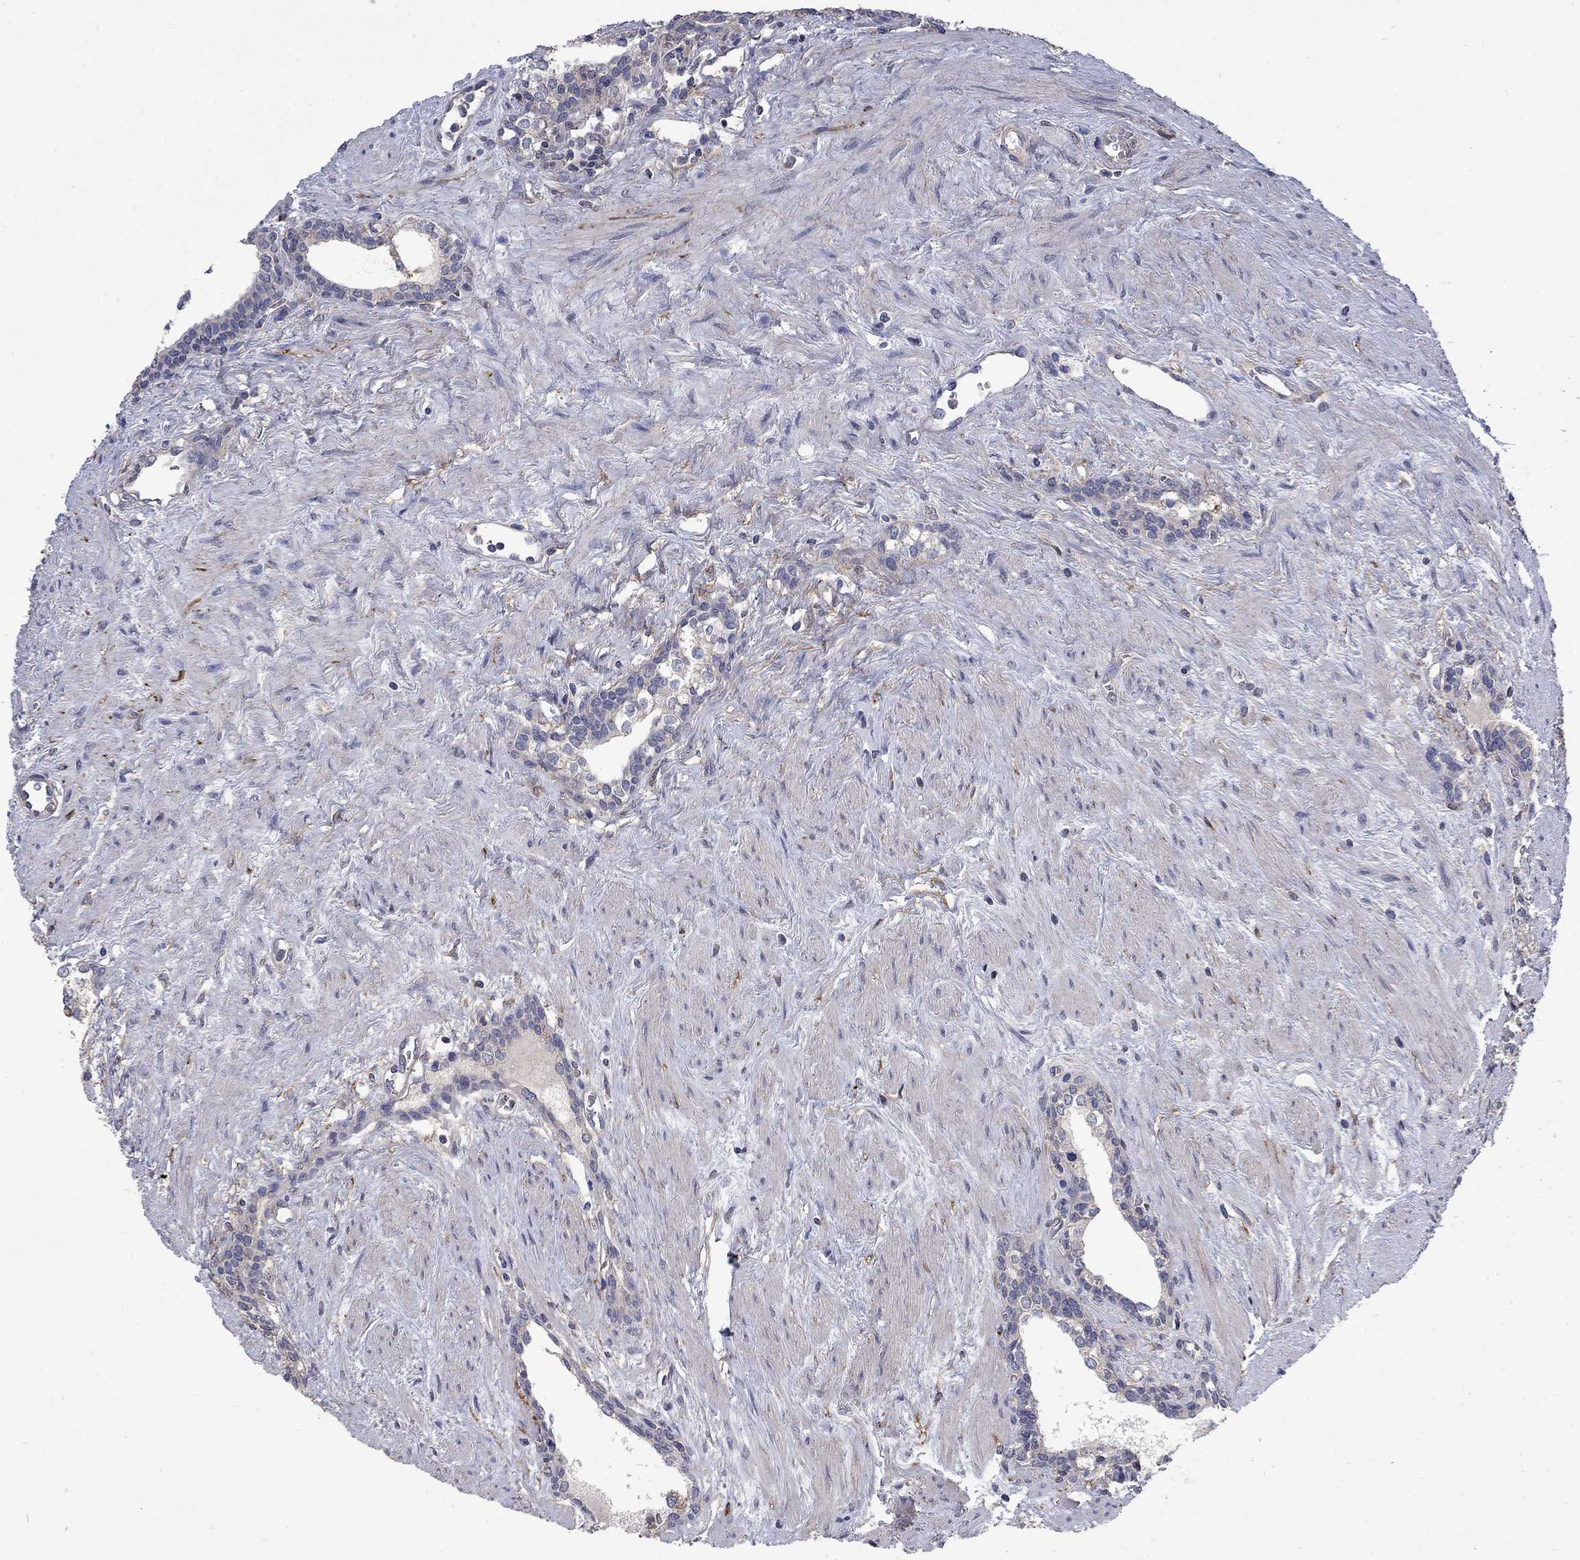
{"staining": {"intensity": "negative", "quantity": "none", "location": "none"}, "tissue": "prostate cancer", "cell_type": "Tumor cells", "image_type": "cancer", "snomed": [{"axis": "morphology", "description": "Adenocarcinoma, NOS"}, {"axis": "morphology", "description": "Adenocarcinoma, High grade"}, {"axis": "topography", "description": "Prostate"}], "caption": "Tumor cells show no significant protein staining in prostate cancer.", "gene": "HSPA12A", "patient": {"sex": "male", "age": 61}}